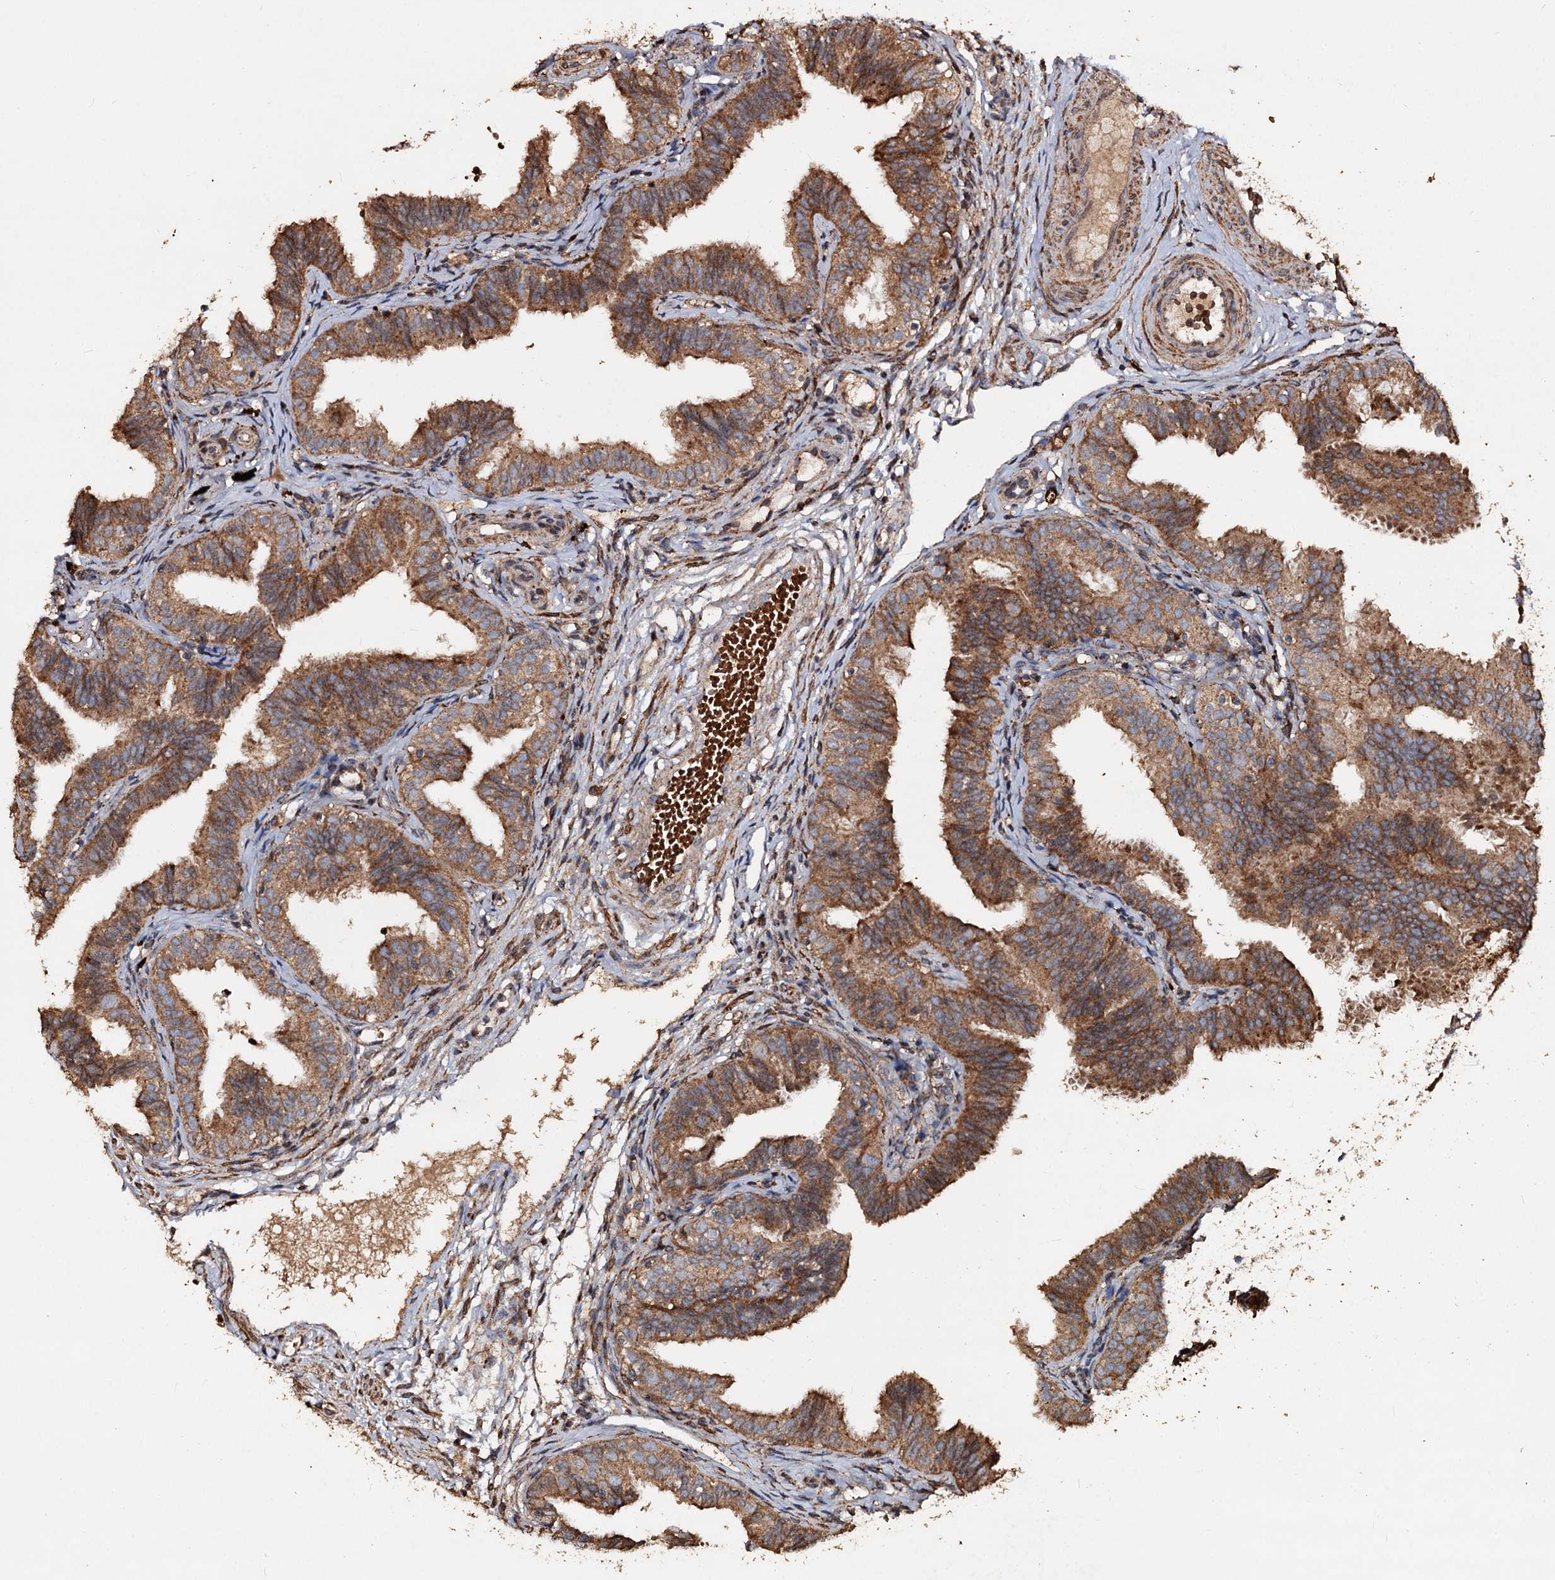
{"staining": {"intensity": "moderate", "quantity": ">75%", "location": "cytoplasmic/membranous"}, "tissue": "fallopian tube", "cell_type": "Glandular cells", "image_type": "normal", "snomed": [{"axis": "morphology", "description": "Normal tissue, NOS"}, {"axis": "topography", "description": "Fallopian tube"}], "caption": "Protein staining of unremarkable fallopian tube reveals moderate cytoplasmic/membranous staining in approximately >75% of glandular cells.", "gene": "NOTCH2NLA", "patient": {"sex": "female", "age": 35}}